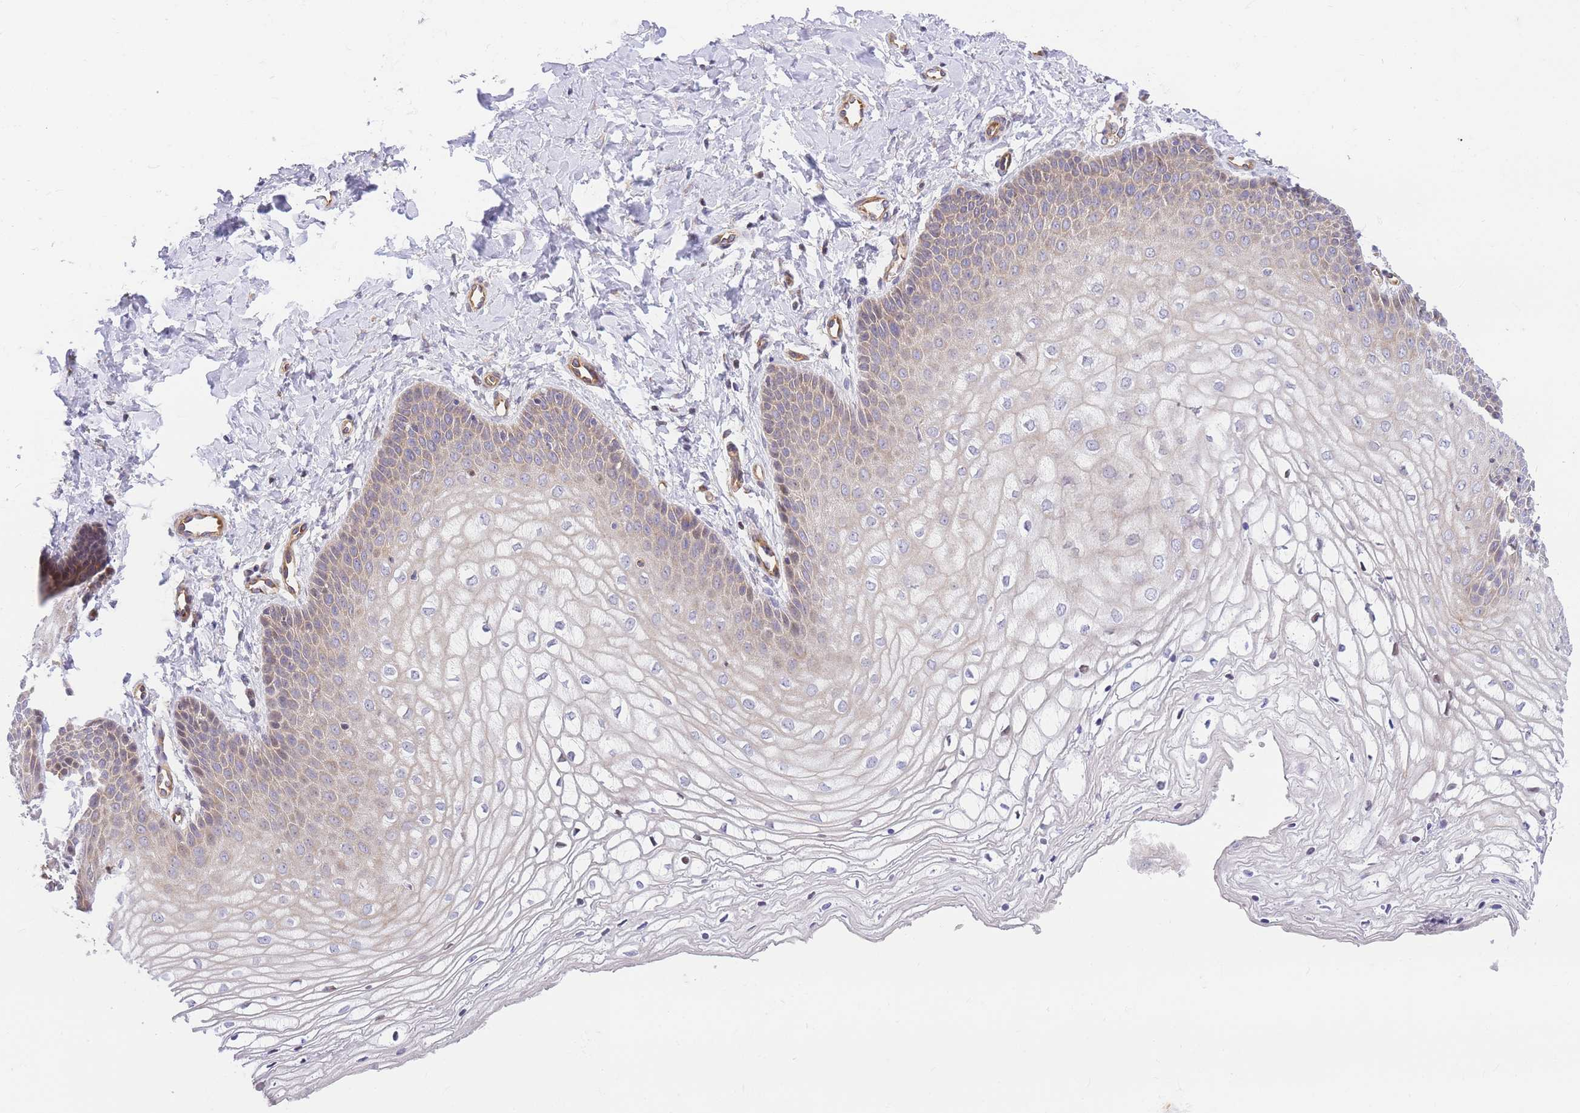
{"staining": {"intensity": "weak", "quantity": "25%-75%", "location": "cytoplasmic/membranous,nuclear"}, "tissue": "vagina", "cell_type": "Squamous epithelial cells", "image_type": "normal", "snomed": [{"axis": "morphology", "description": "Normal tissue, NOS"}, {"axis": "topography", "description": "Vagina"}], "caption": "Immunohistochemistry (IHC) histopathology image of normal vagina: vagina stained using immunohistochemistry reveals low levels of weak protein expression localized specifically in the cytoplasmic/membranous,nuclear of squamous epithelial cells, appearing as a cytoplasmic/membranous,nuclear brown color.", "gene": "S100PBP", "patient": {"sex": "female", "age": 68}}